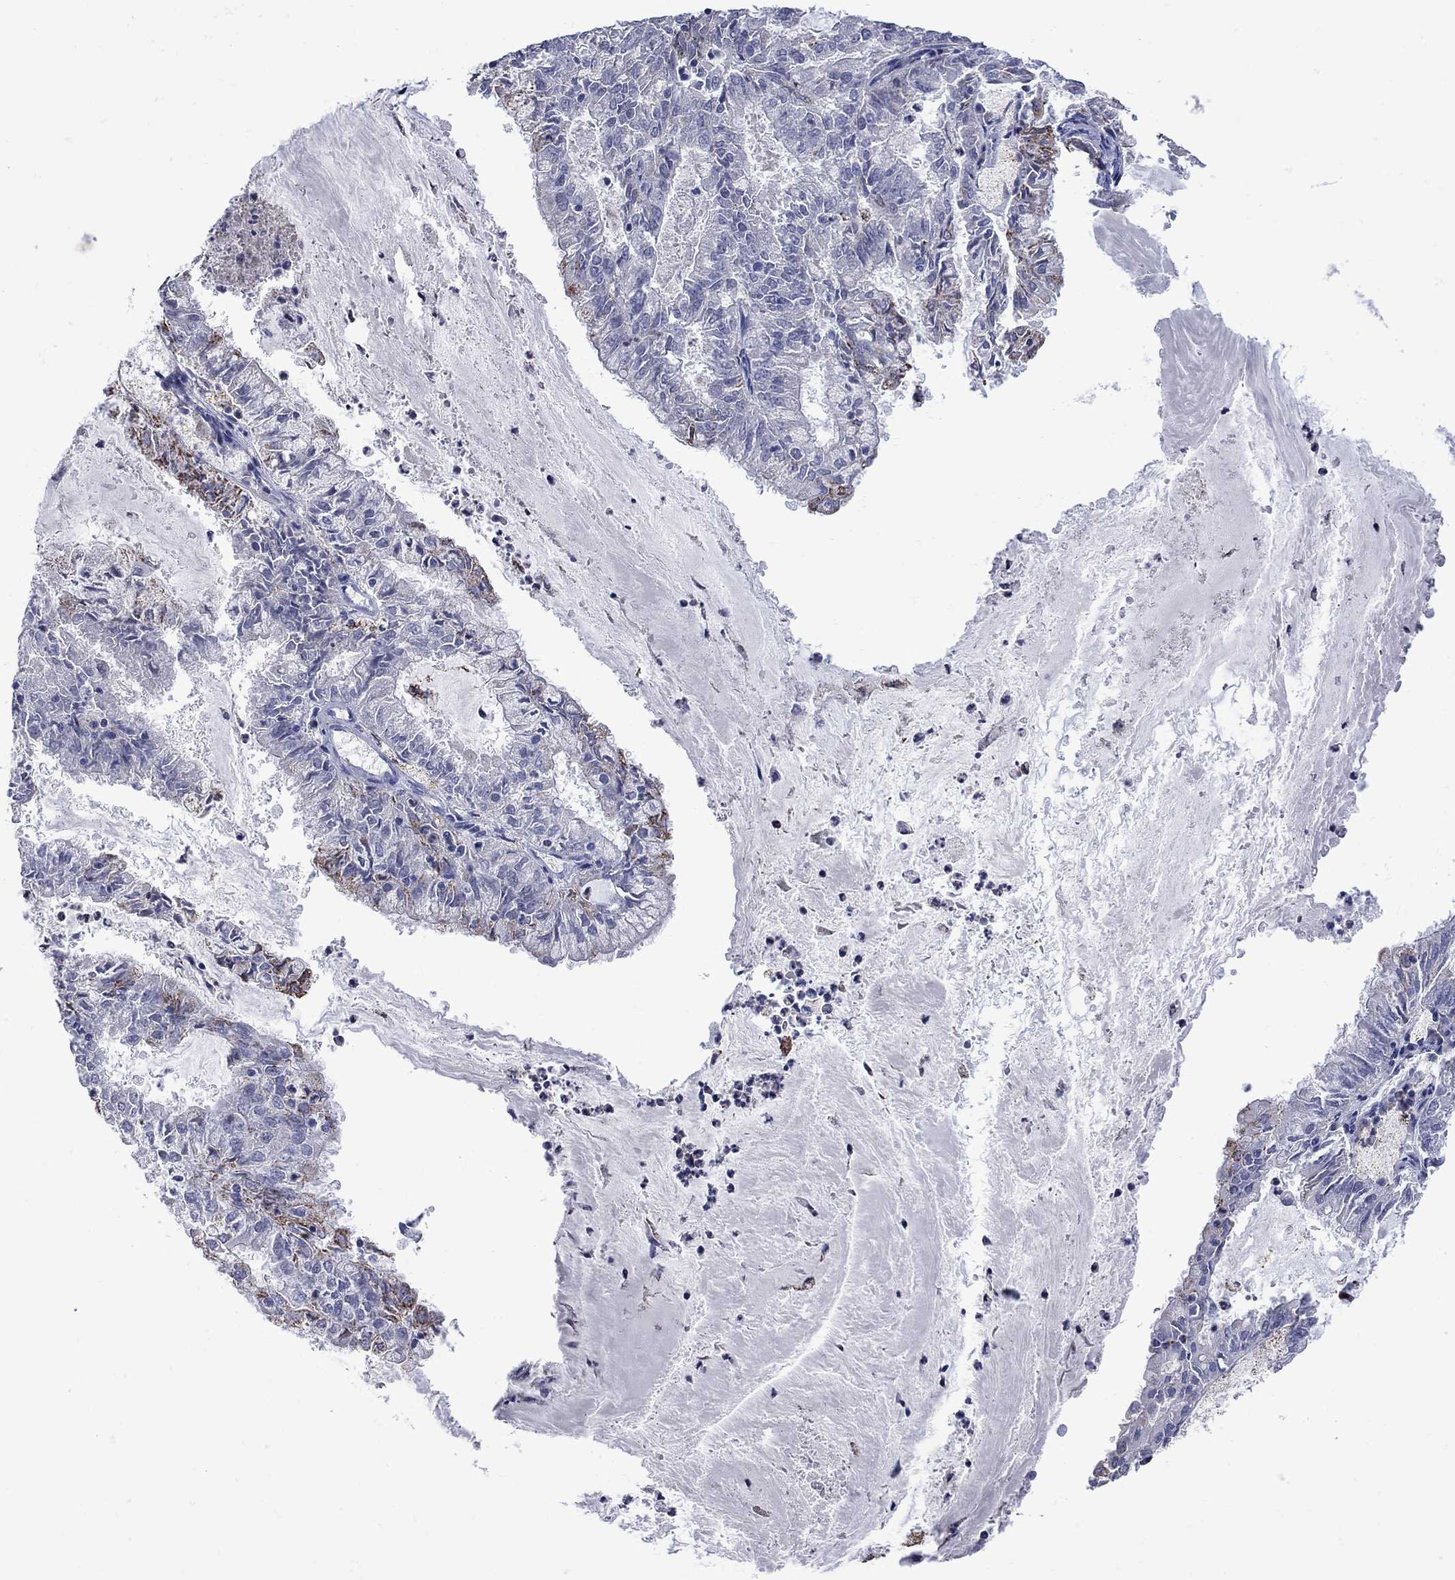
{"staining": {"intensity": "moderate", "quantity": "<25%", "location": "cytoplasmic/membranous"}, "tissue": "endometrial cancer", "cell_type": "Tumor cells", "image_type": "cancer", "snomed": [{"axis": "morphology", "description": "Adenocarcinoma, NOS"}, {"axis": "topography", "description": "Endometrium"}], "caption": "The histopathology image reveals a brown stain indicating the presence of a protein in the cytoplasmic/membranous of tumor cells in endometrial adenocarcinoma. (Stains: DAB (3,3'-diaminobenzidine) in brown, nuclei in blue, Microscopy: brightfield microscopy at high magnification).", "gene": "SESTD1", "patient": {"sex": "female", "age": 57}}